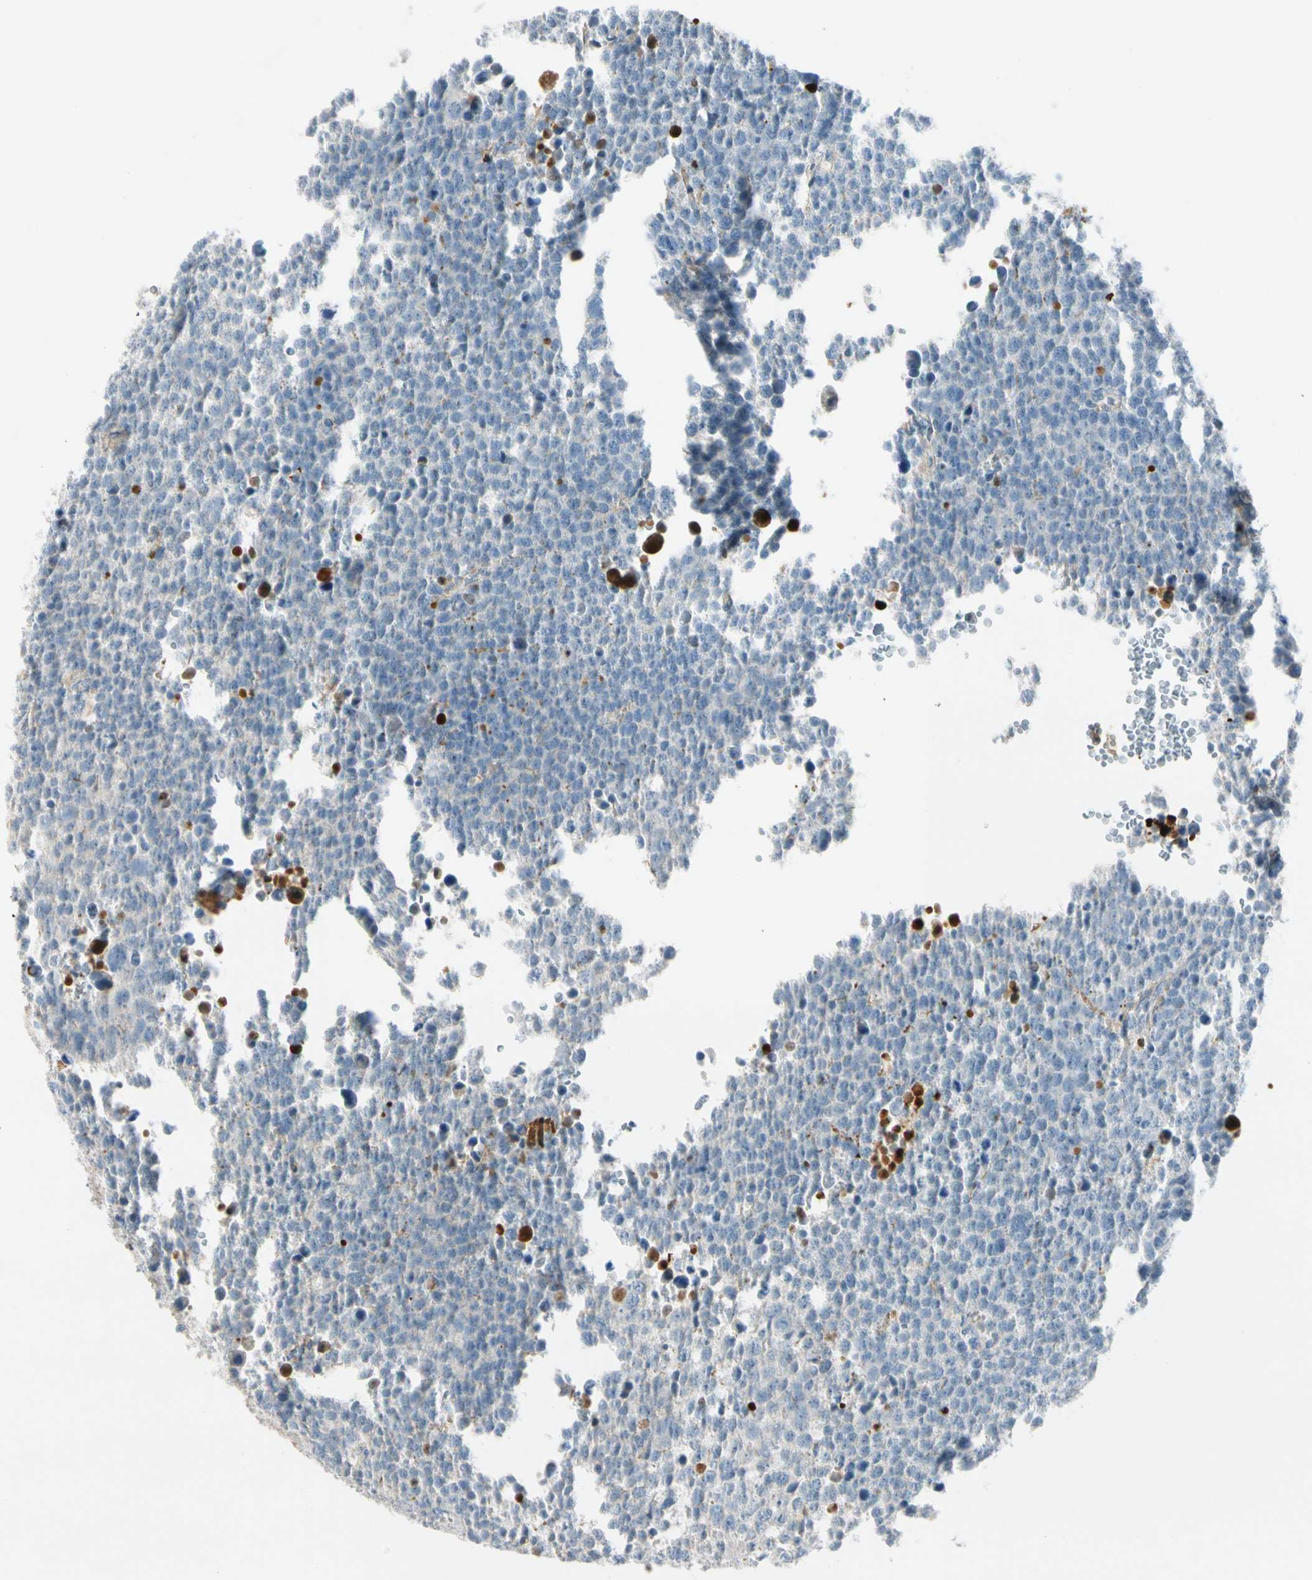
{"staining": {"intensity": "negative", "quantity": "none", "location": "none"}, "tissue": "testis cancer", "cell_type": "Tumor cells", "image_type": "cancer", "snomed": [{"axis": "morphology", "description": "Seminoma, NOS"}, {"axis": "topography", "description": "Testis"}], "caption": "Immunohistochemistry (IHC) of human testis cancer shows no staining in tumor cells. (DAB IHC visualized using brightfield microscopy, high magnification).", "gene": "SERPIND1", "patient": {"sex": "male", "age": 71}}